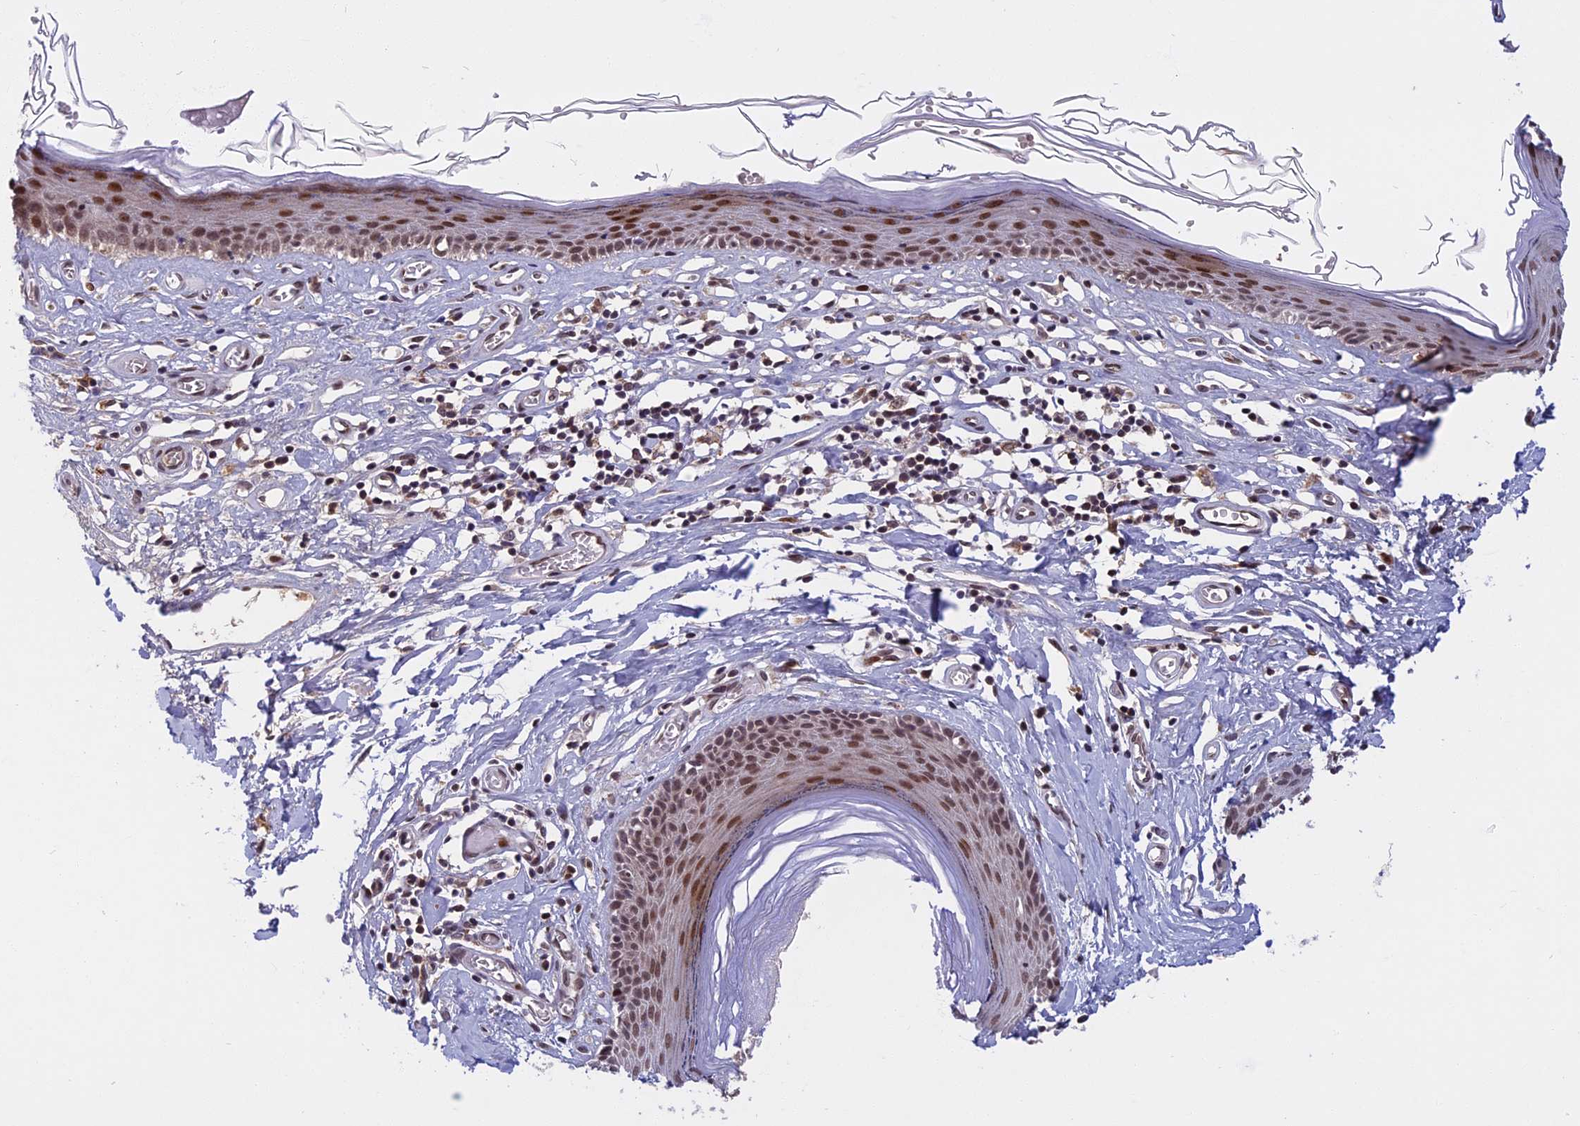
{"staining": {"intensity": "moderate", "quantity": "25%-75%", "location": "nuclear"}, "tissue": "skin", "cell_type": "Epidermal cells", "image_type": "normal", "snomed": [{"axis": "morphology", "description": "Normal tissue, NOS"}, {"axis": "topography", "description": "Adipose tissue"}, {"axis": "topography", "description": "Vascular tissue"}, {"axis": "topography", "description": "Vulva"}, {"axis": "topography", "description": "Peripheral nerve tissue"}], "caption": "IHC histopathology image of unremarkable skin: skin stained using IHC displays medium levels of moderate protein expression localized specifically in the nuclear of epidermal cells, appearing as a nuclear brown color.", "gene": "CDC7", "patient": {"sex": "female", "age": 86}}